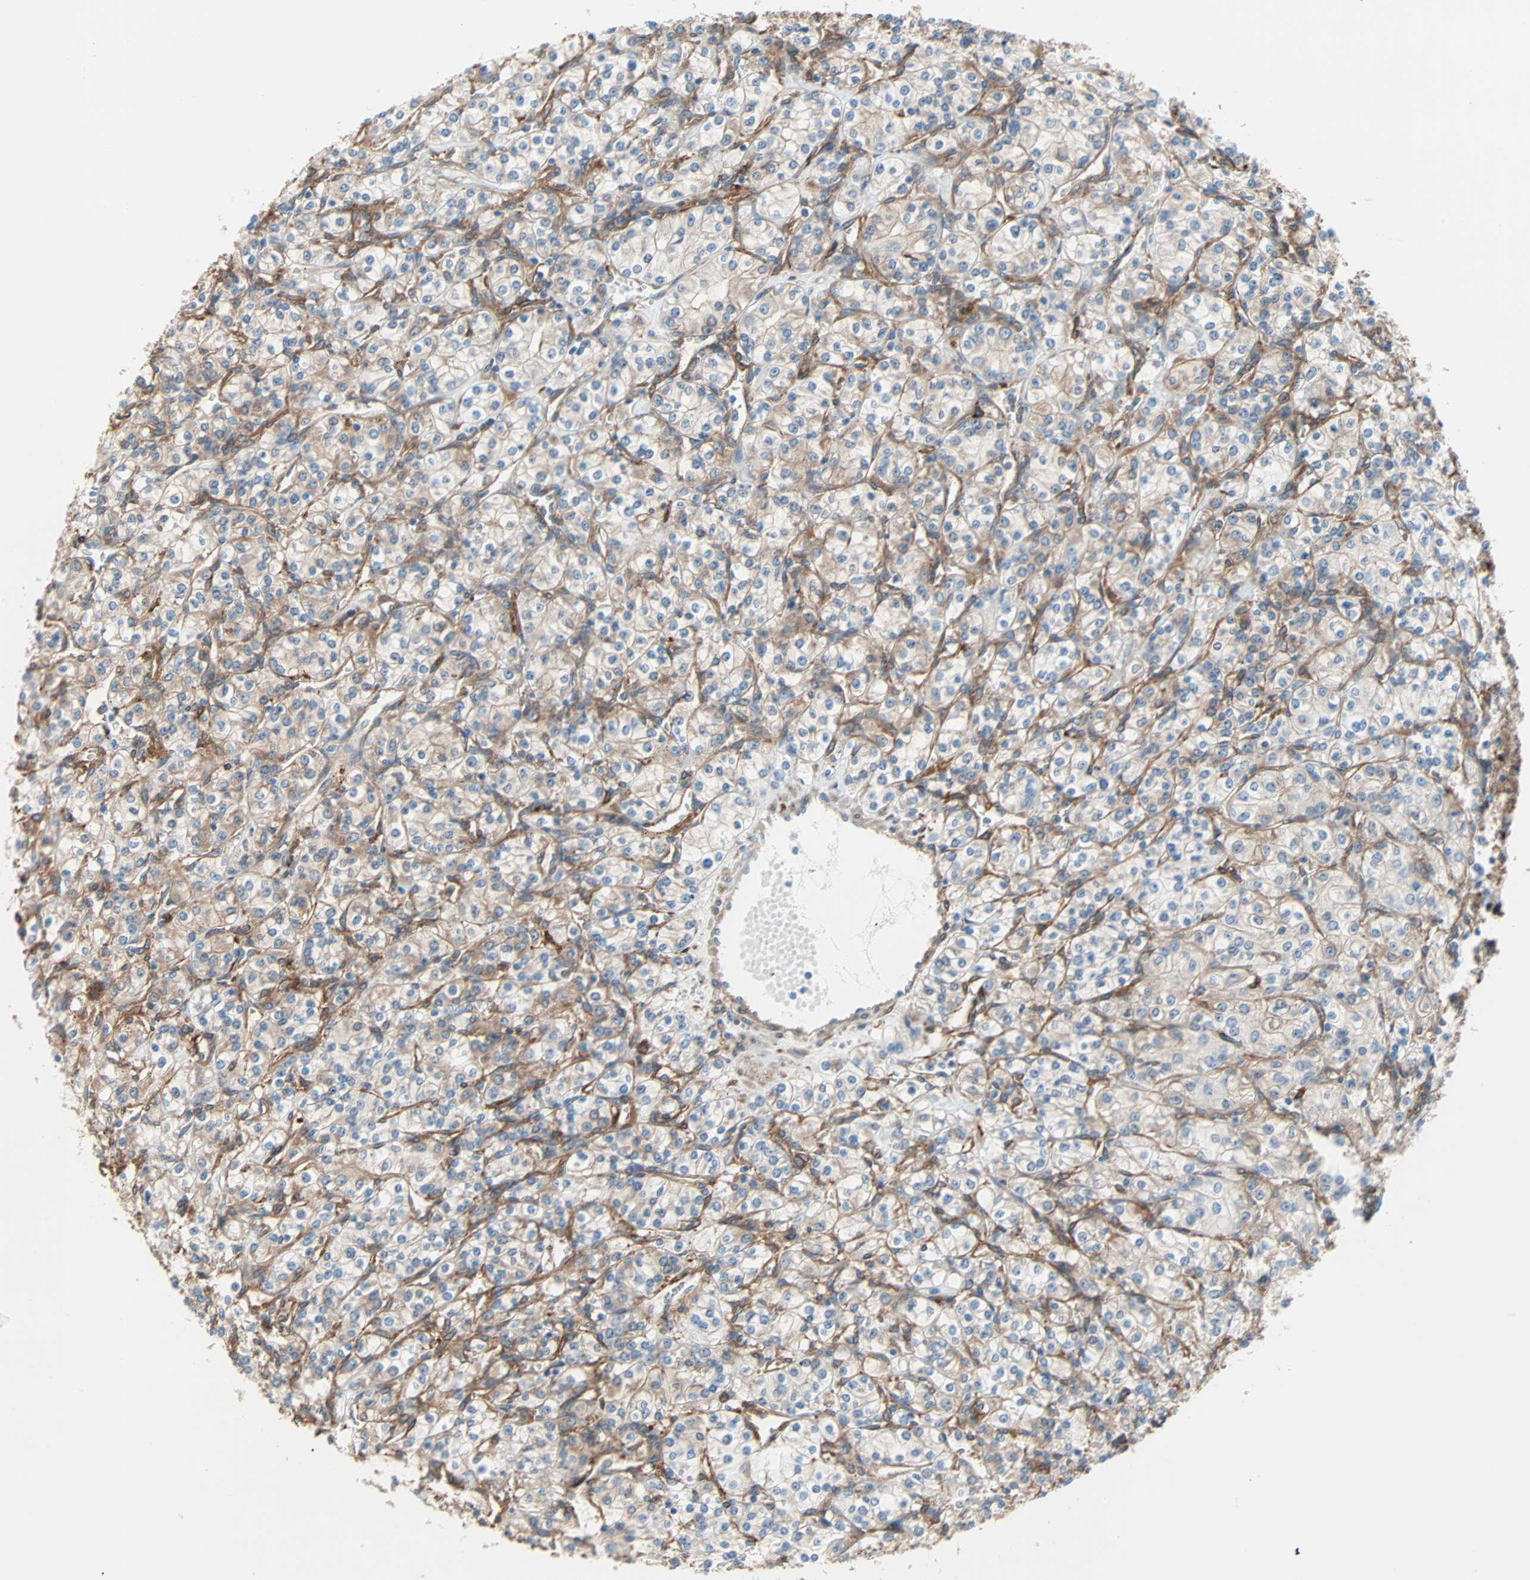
{"staining": {"intensity": "moderate", "quantity": "25%-75%", "location": "cytoplasmic/membranous"}, "tissue": "renal cancer", "cell_type": "Tumor cells", "image_type": "cancer", "snomed": [{"axis": "morphology", "description": "Adenocarcinoma, NOS"}, {"axis": "topography", "description": "Kidney"}], "caption": "A high-resolution image shows IHC staining of renal adenocarcinoma, which reveals moderate cytoplasmic/membranous expression in approximately 25%-75% of tumor cells.", "gene": "EPB41L2", "patient": {"sex": "male", "age": 77}}